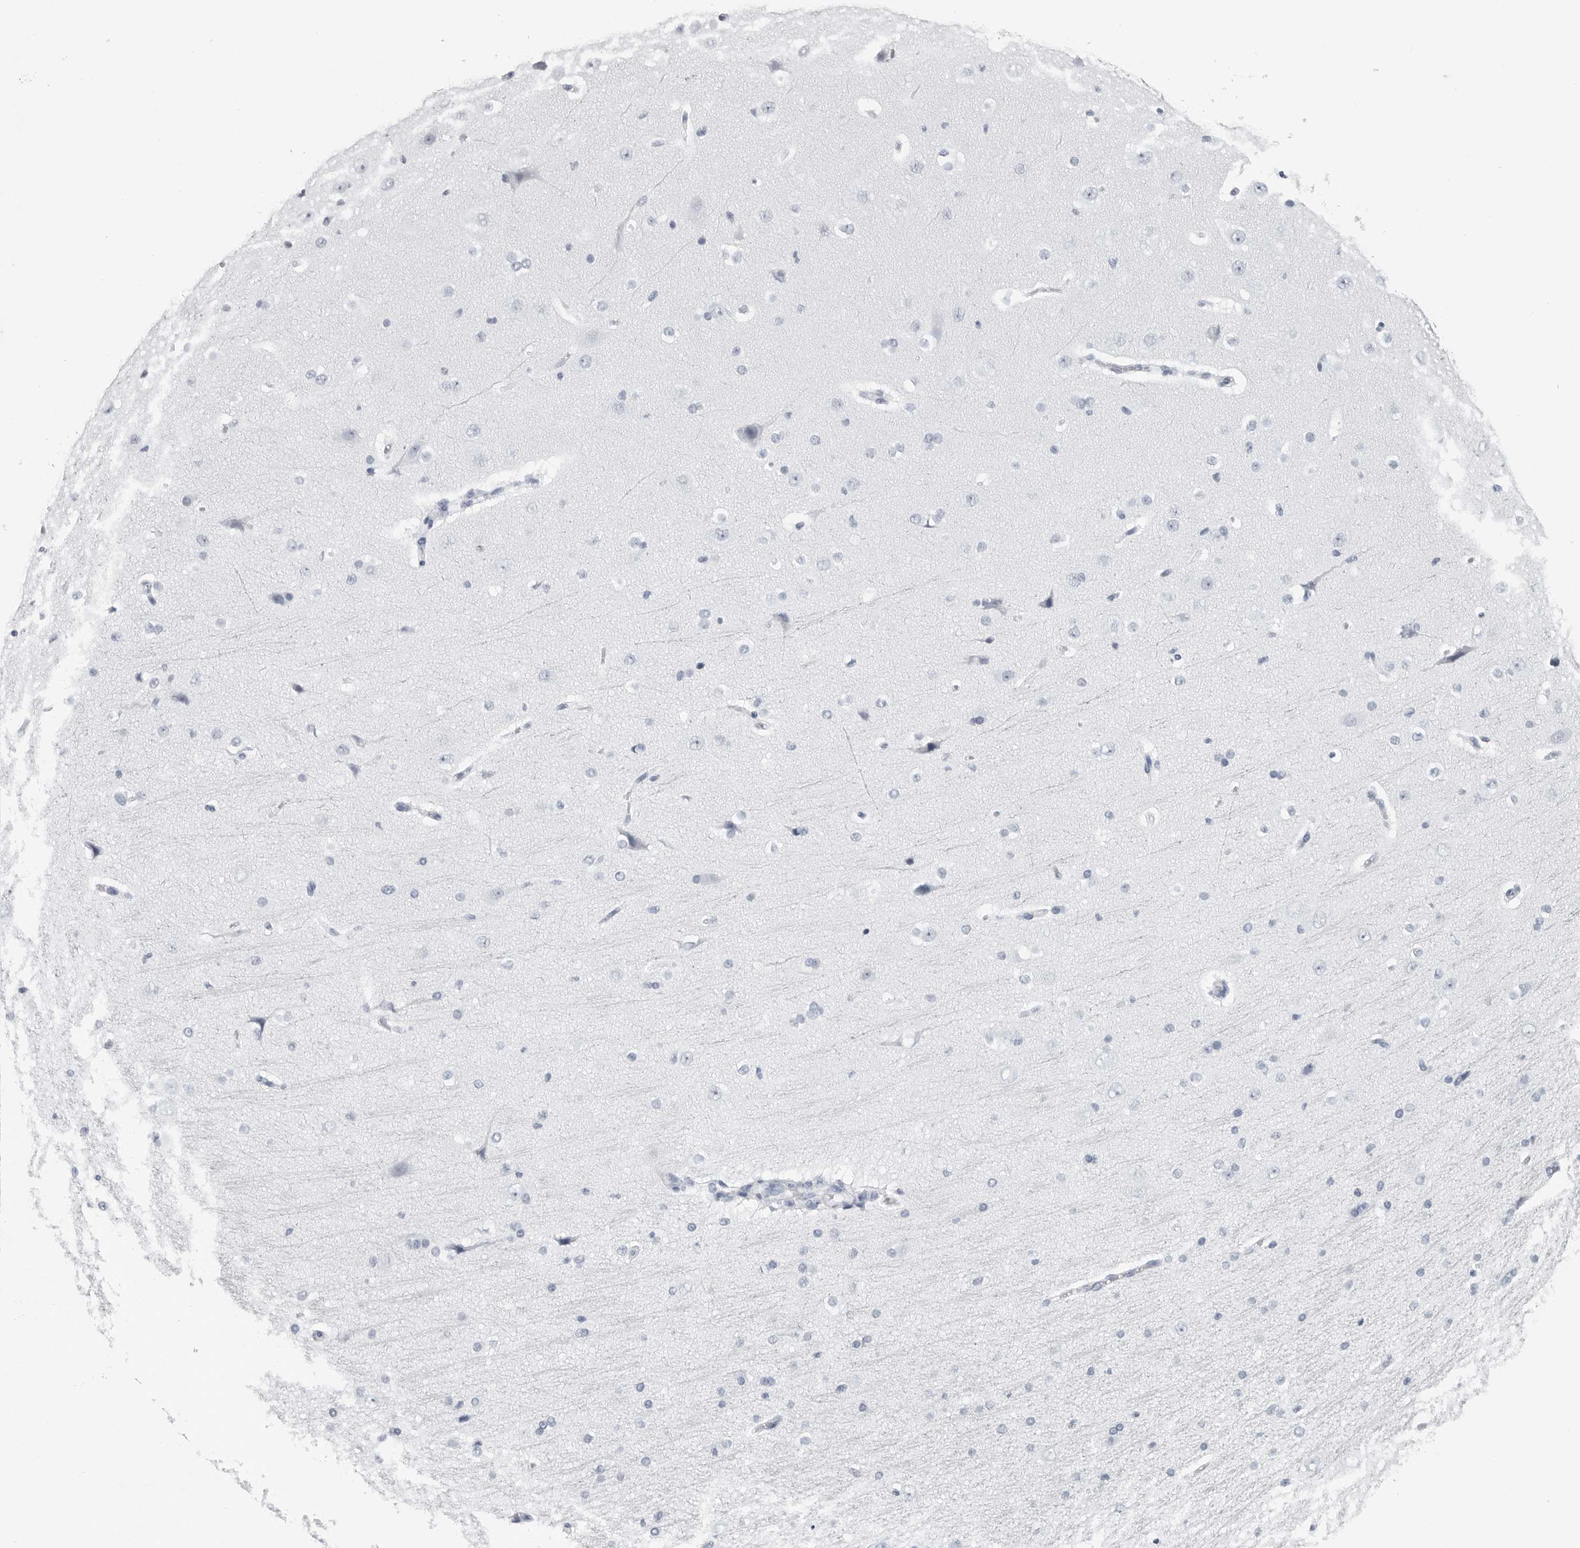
{"staining": {"intensity": "negative", "quantity": "none", "location": "none"}, "tissue": "cerebral cortex", "cell_type": "Endothelial cells", "image_type": "normal", "snomed": [{"axis": "morphology", "description": "Normal tissue, NOS"}, {"axis": "morphology", "description": "Developmental malformation"}, {"axis": "topography", "description": "Cerebral cortex"}], "caption": "A high-resolution photomicrograph shows IHC staining of normal cerebral cortex, which shows no significant staining in endothelial cells. (DAB immunohistochemistry visualized using brightfield microscopy, high magnification).", "gene": "CSH1", "patient": {"sex": "female", "age": 30}}